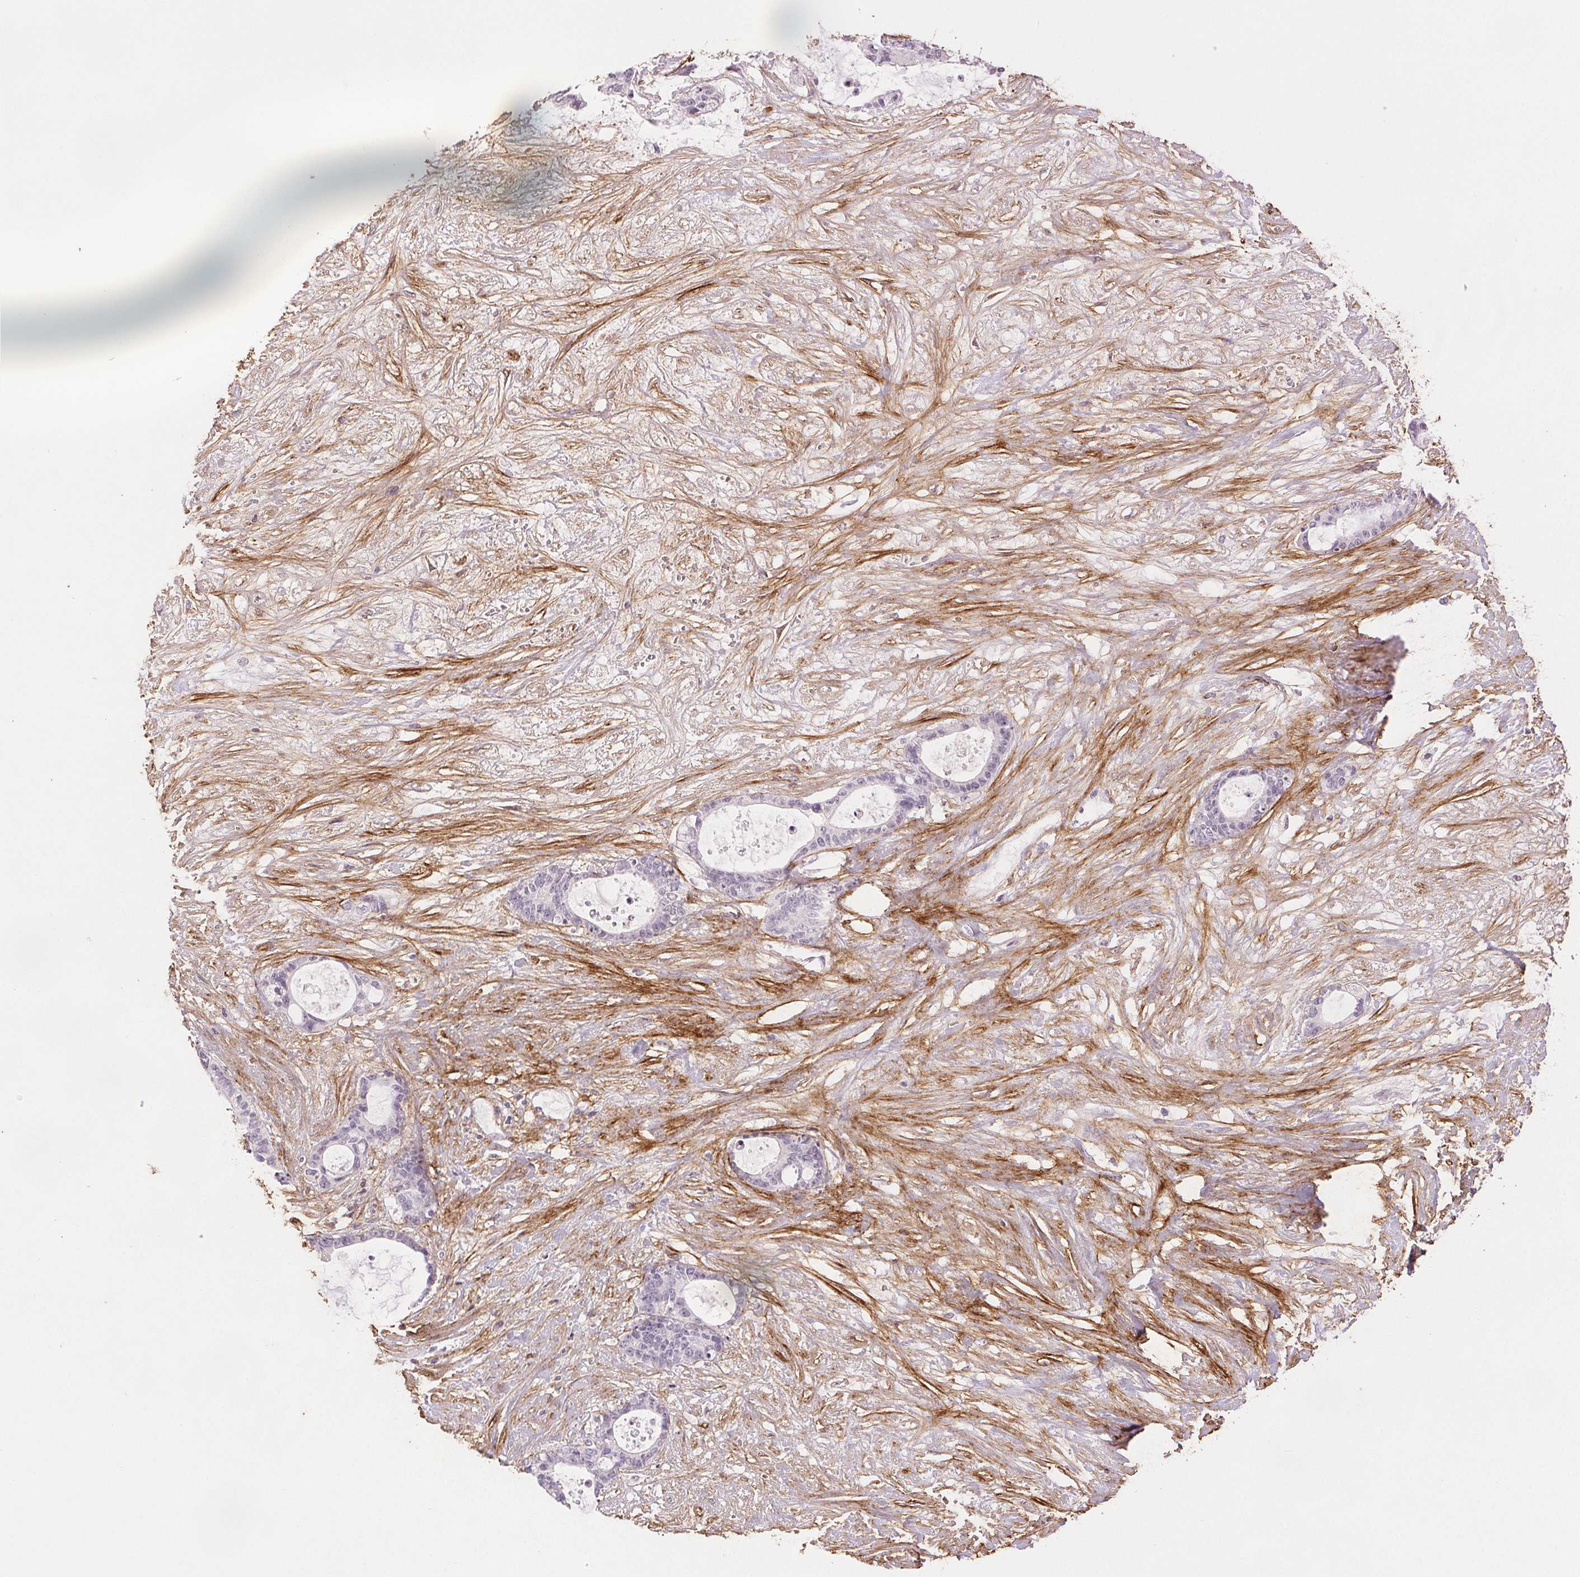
{"staining": {"intensity": "negative", "quantity": "none", "location": "none"}, "tissue": "liver cancer", "cell_type": "Tumor cells", "image_type": "cancer", "snomed": [{"axis": "morphology", "description": "Normal tissue, NOS"}, {"axis": "morphology", "description": "Cholangiocarcinoma"}, {"axis": "topography", "description": "Liver"}, {"axis": "topography", "description": "Peripheral nerve tissue"}], "caption": "Immunohistochemistry histopathology image of human liver cancer (cholangiocarcinoma) stained for a protein (brown), which reveals no positivity in tumor cells.", "gene": "FBN1", "patient": {"sex": "female", "age": 73}}